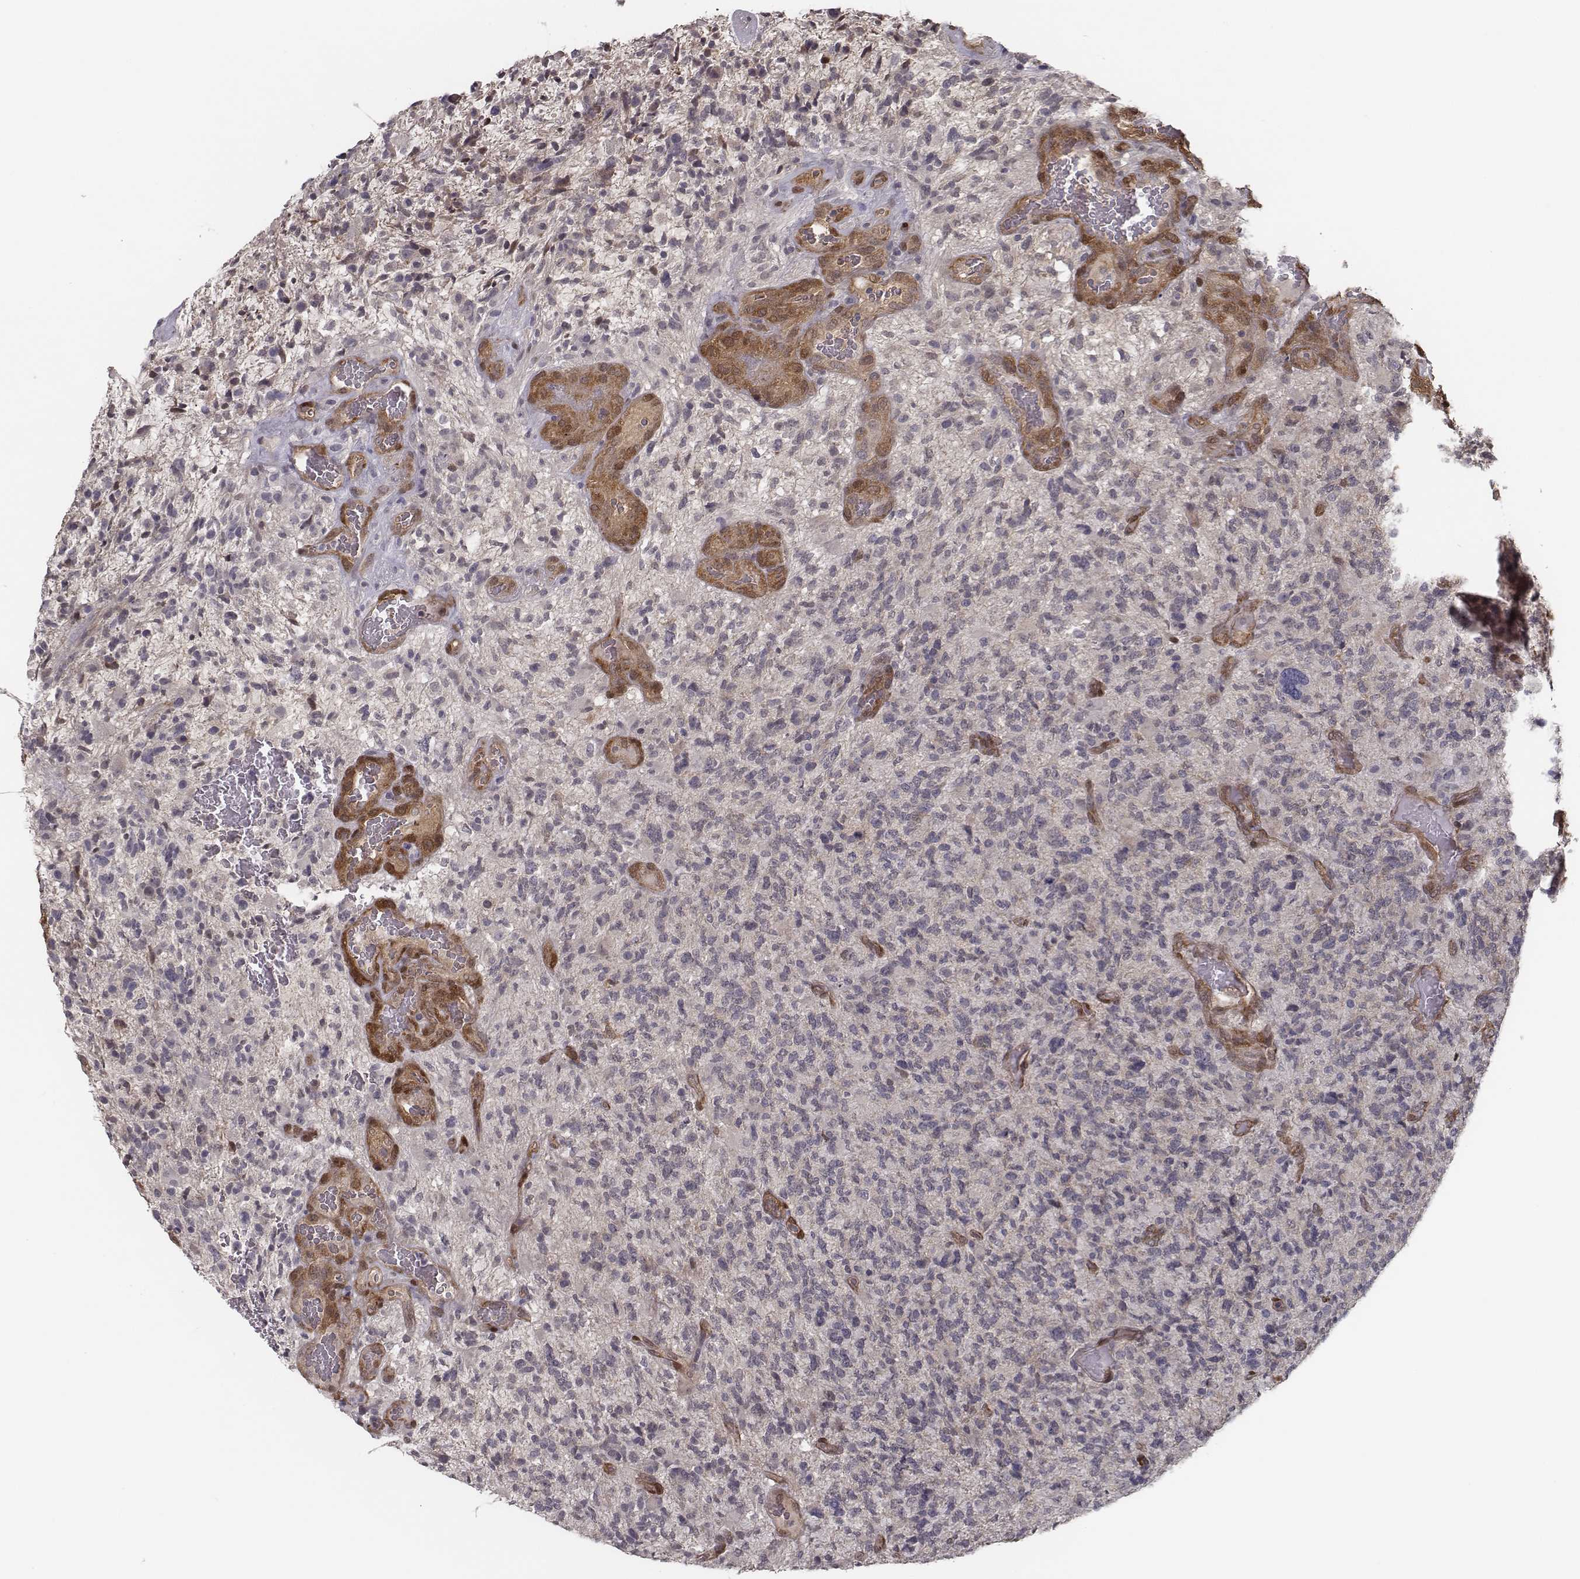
{"staining": {"intensity": "negative", "quantity": "none", "location": "none"}, "tissue": "glioma", "cell_type": "Tumor cells", "image_type": "cancer", "snomed": [{"axis": "morphology", "description": "Glioma, malignant, High grade"}, {"axis": "topography", "description": "Brain"}], "caption": "Glioma was stained to show a protein in brown. There is no significant positivity in tumor cells.", "gene": "ISYNA1", "patient": {"sex": "female", "age": 71}}